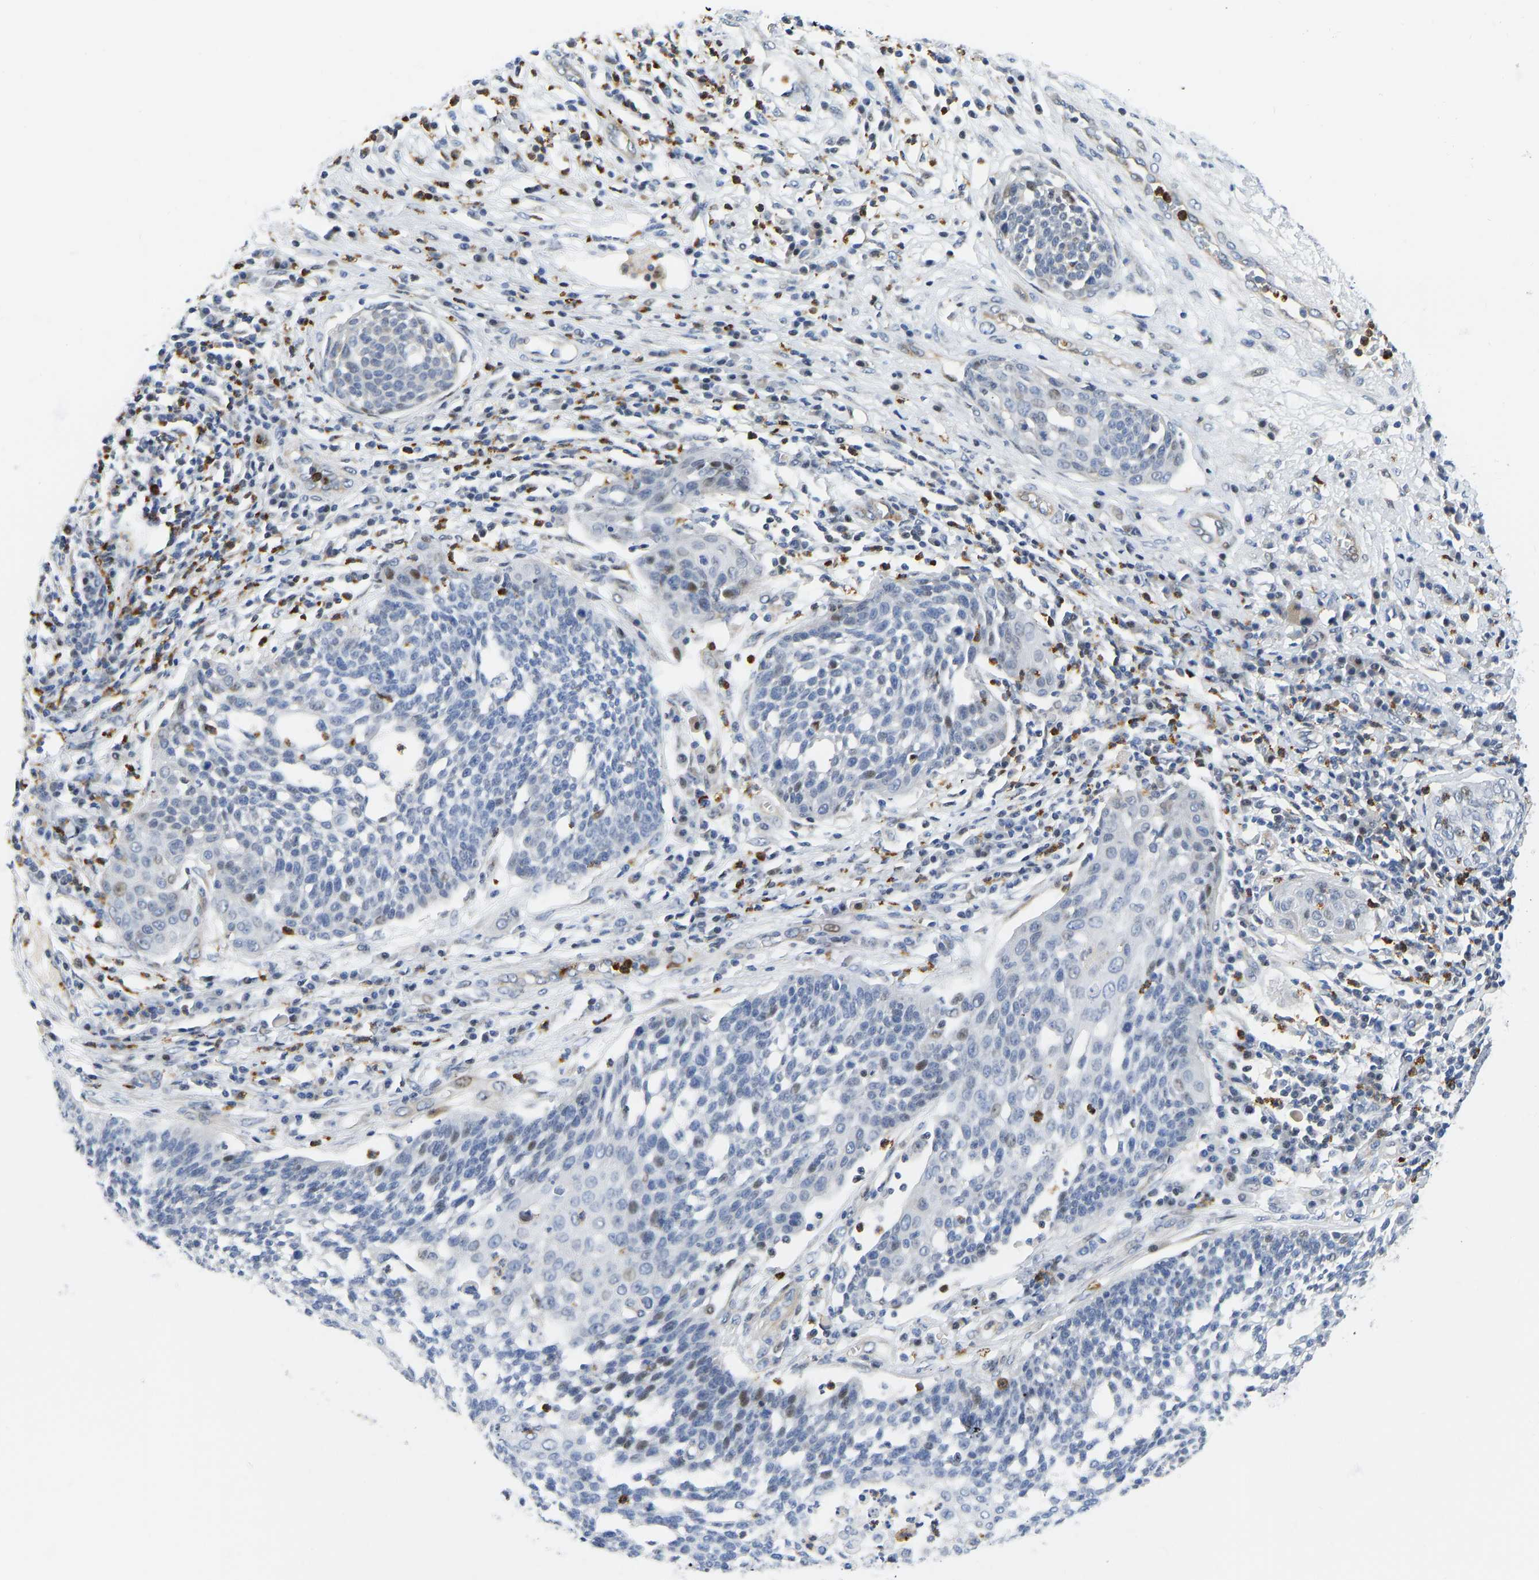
{"staining": {"intensity": "negative", "quantity": "none", "location": "none"}, "tissue": "cervical cancer", "cell_type": "Tumor cells", "image_type": "cancer", "snomed": [{"axis": "morphology", "description": "Squamous cell carcinoma, NOS"}, {"axis": "topography", "description": "Cervix"}], "caption": "This is a histopathology image of immunohistochemistry staining of cervical cancer (squamous cell carcinoma), which shows no staining in tumor cells.", "gene": "HDAC5", "patient": {"sex": "female", "age": 34}}